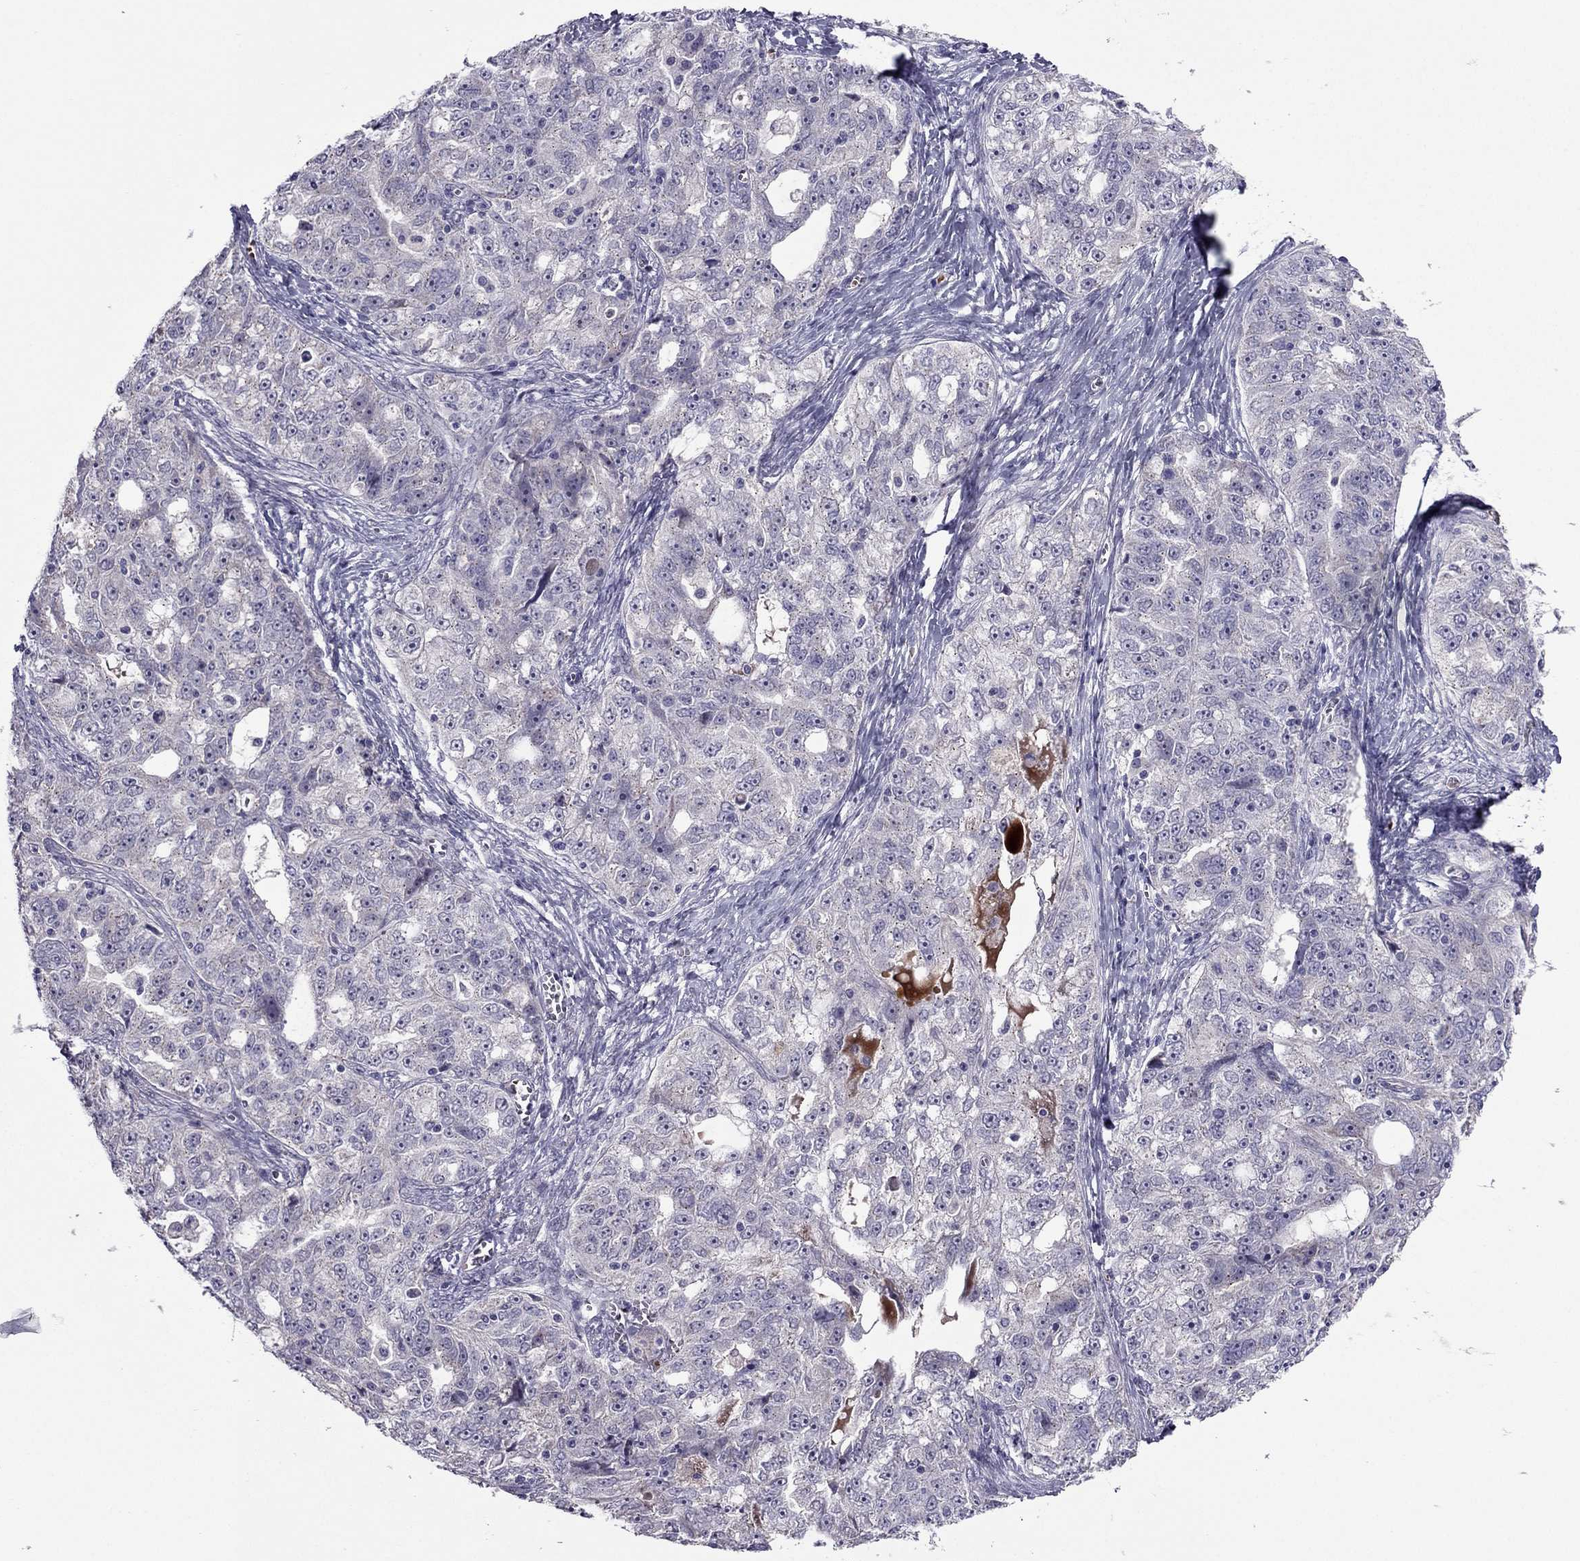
{"staining": {"intensity": "negative", "quantity": "none", "location": "none"}, "tissue": "ovarian cancer", "cell_type": "Tumor cells", "image_type": "cancer", "snomed": [{"axis": "morphology", "description": "Cystadenocarcinoma, serous, NOS"}, {"axis": "topography", "description": "Ovary"}], "caption": "Serous cystadenocarcinoma (ovarian) was stained to show a protein in brown. There is no significant staining in tumor cells.", "gene": "MYBPH", "patient": {"sex": "female", "age": 51}}